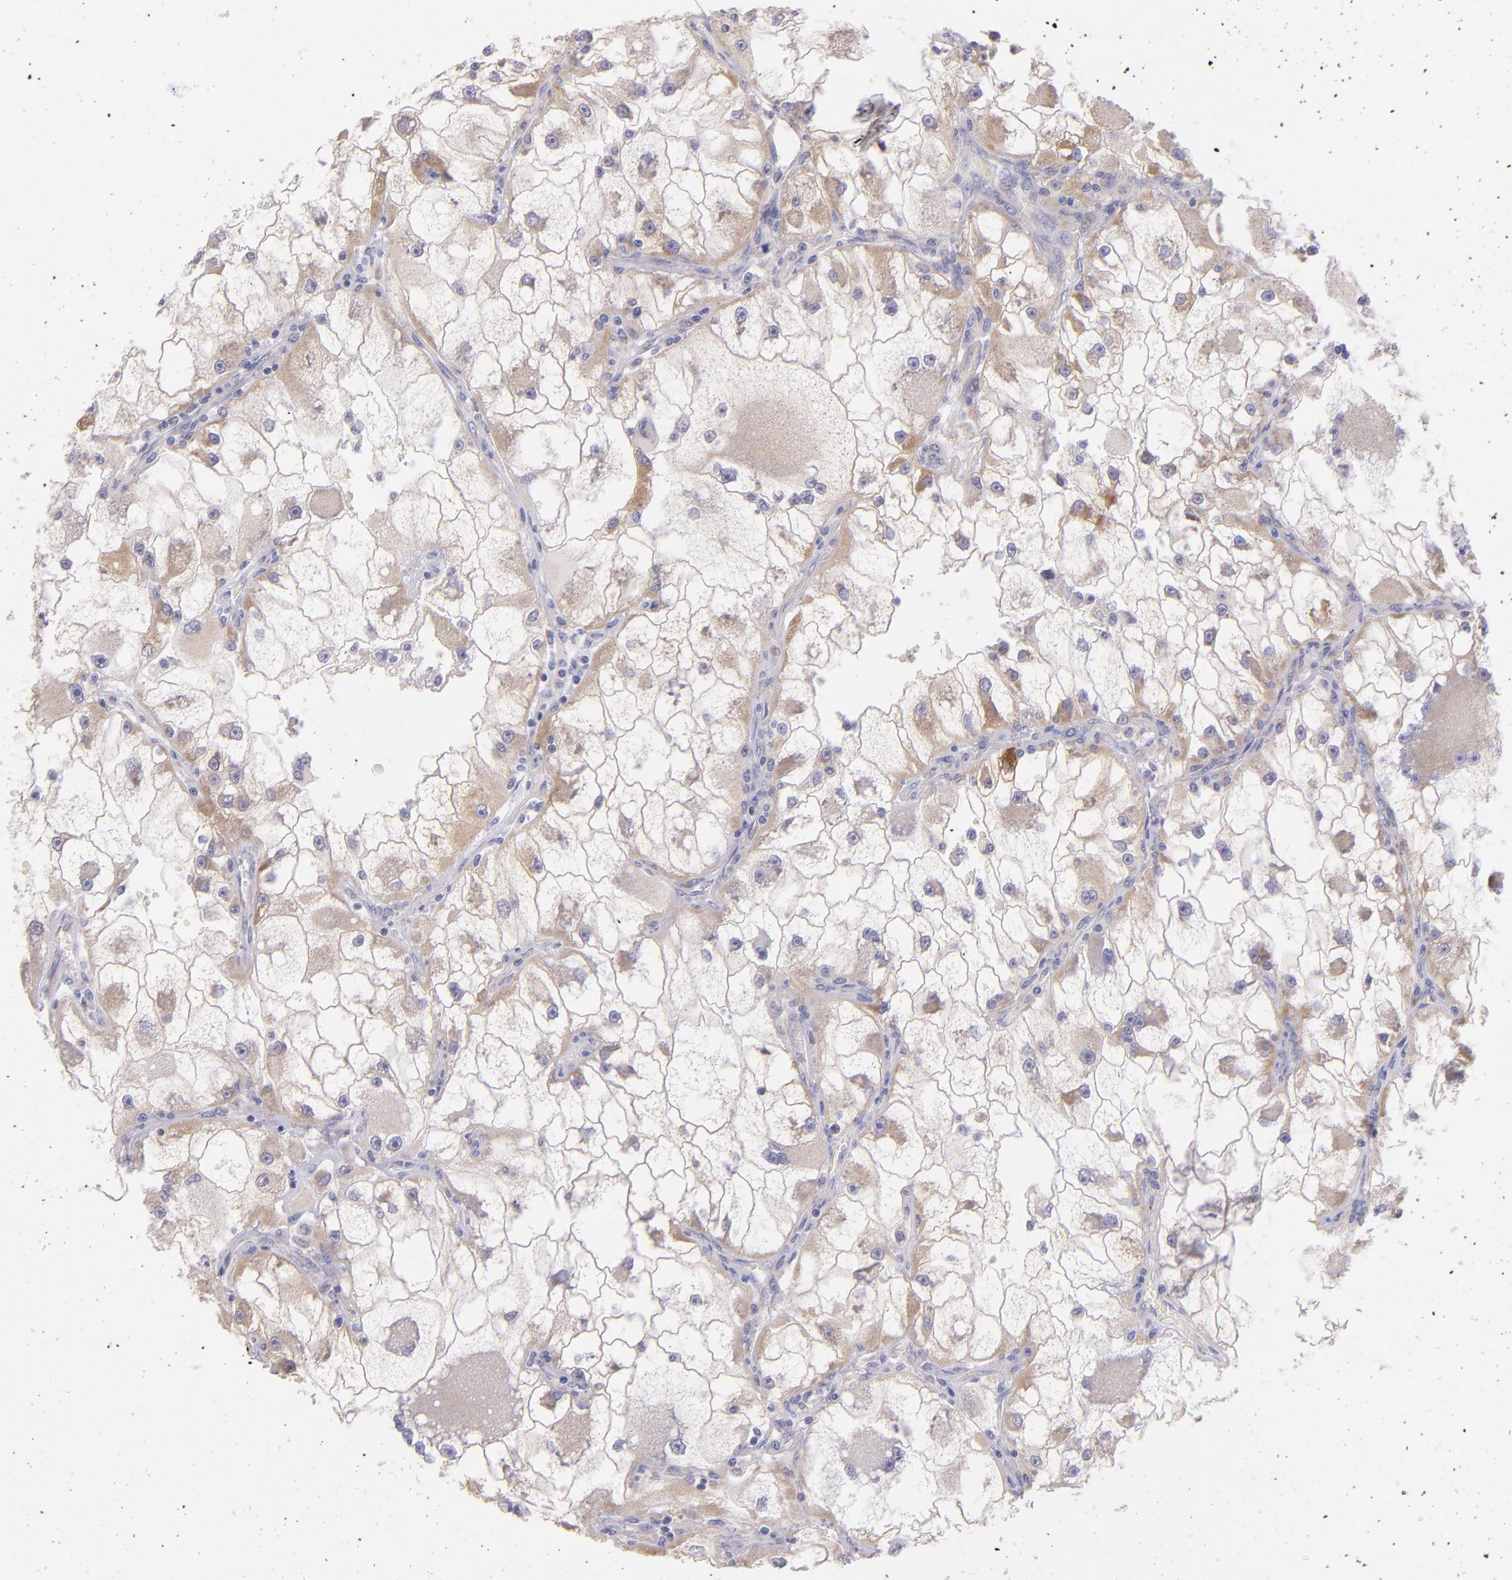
{"staining": {"intensity": "weak", "quantity": ">75%", "location": "cytoplasmic/membranous"}, "tissue": "renal cancer", "cell_type": "Tumor cells", "image_type": "cancer", "snomed": [{"axis": "morphology", "description": "Adenocarcinoma, NOS"}, {"axis": "topography", "description": "Kidney"}], "caption": "Protein staining of renal adenocarcinoma tissue reveals weak cytoplasmic/membranous expression in approximately >75% of tumor cells.", "gene": "SH2D4A", "patient": {"sex": "female", "age": 73}}